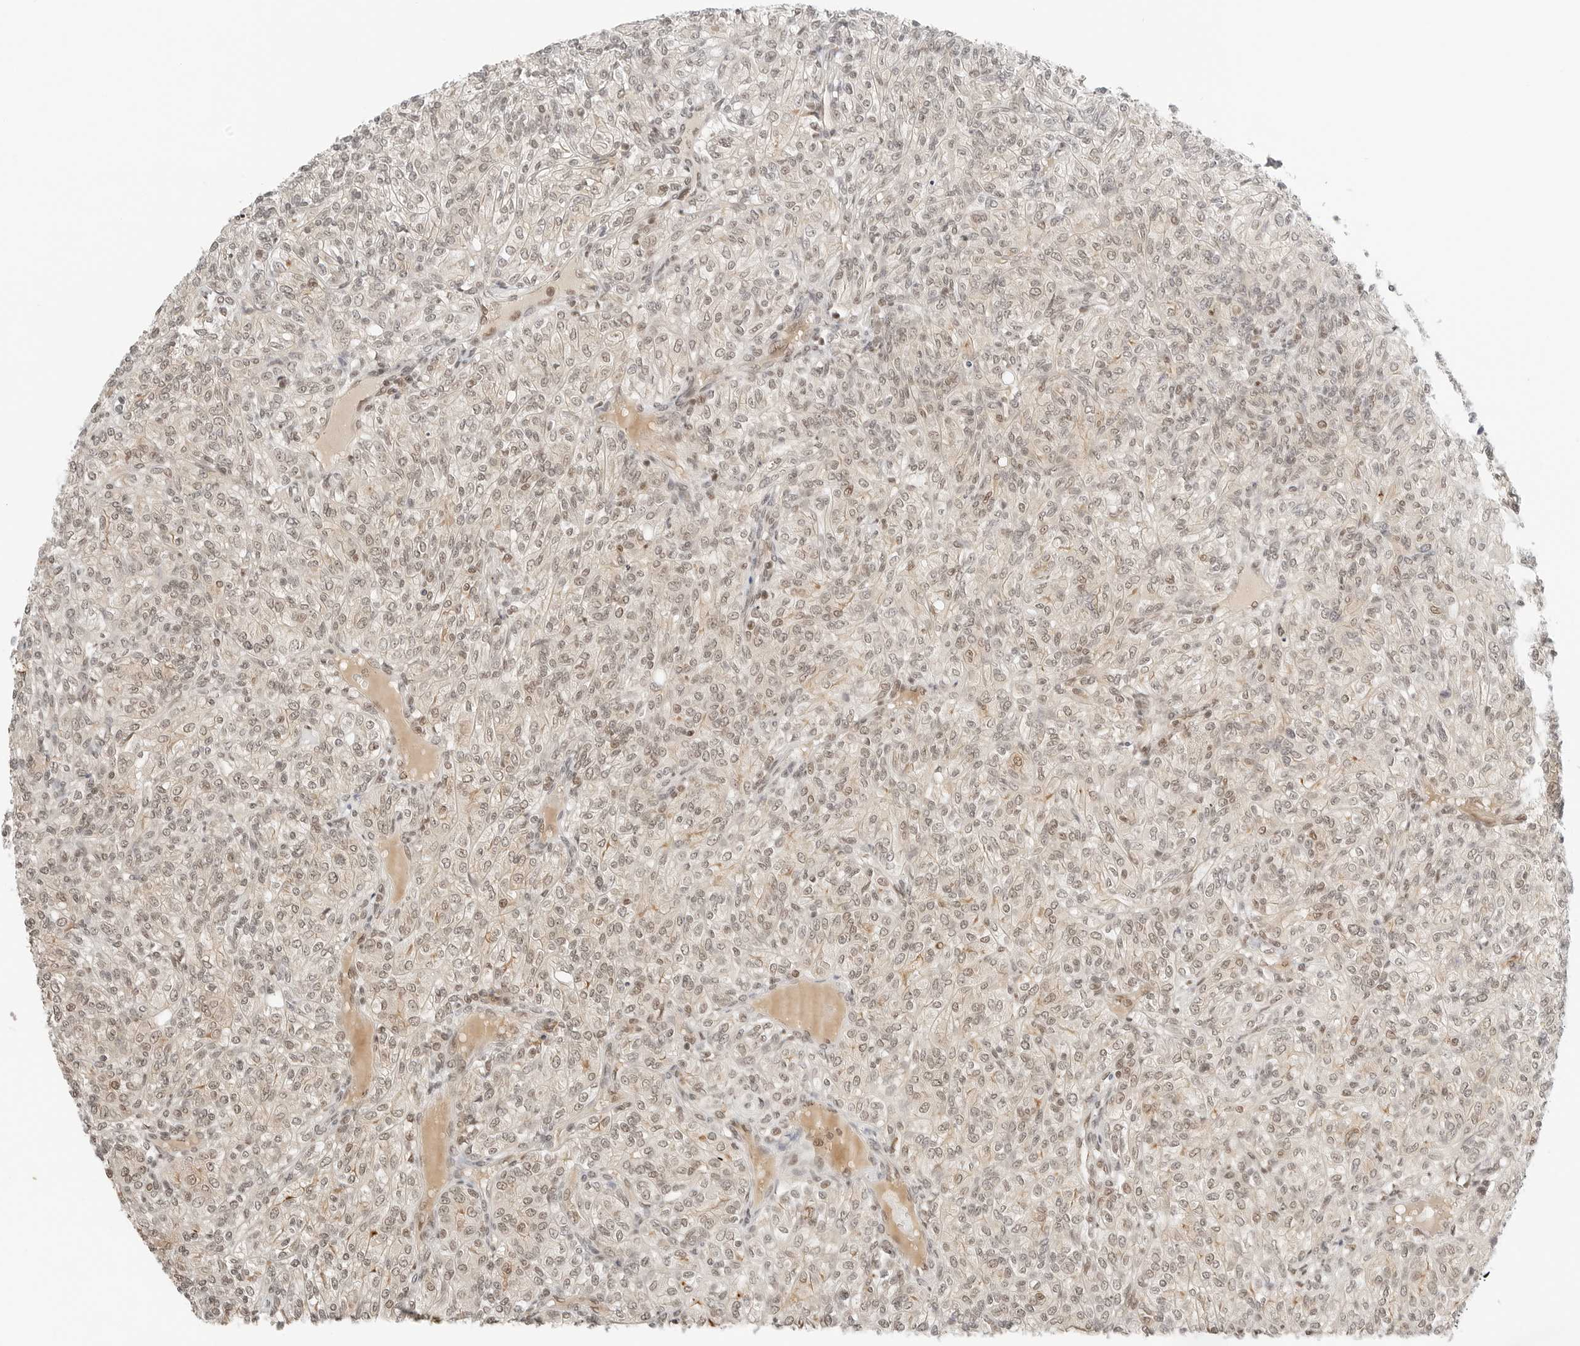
{"staining": {"intensity": "moderate", "quantity": "25%-75%", "location": "nuclear"}, "tissue": "renal cancer", "cell_type": "Tumor cells", "image_type": "cancer", "snomed": [{"axis": "morphology", "description": "Adenocarcinoma, NOS"}, {"axis": "topography", "description": "Kidney"}], "caption": "This photomicrograph reveals immunohistochemistry (IHC) staining of renal adenocarcinoma, with medium moderate nuclear positivity in about 25%-75% of tumor cells.", "gene": "CRTC2", "patient": {"sex": "male", "age": 77}}